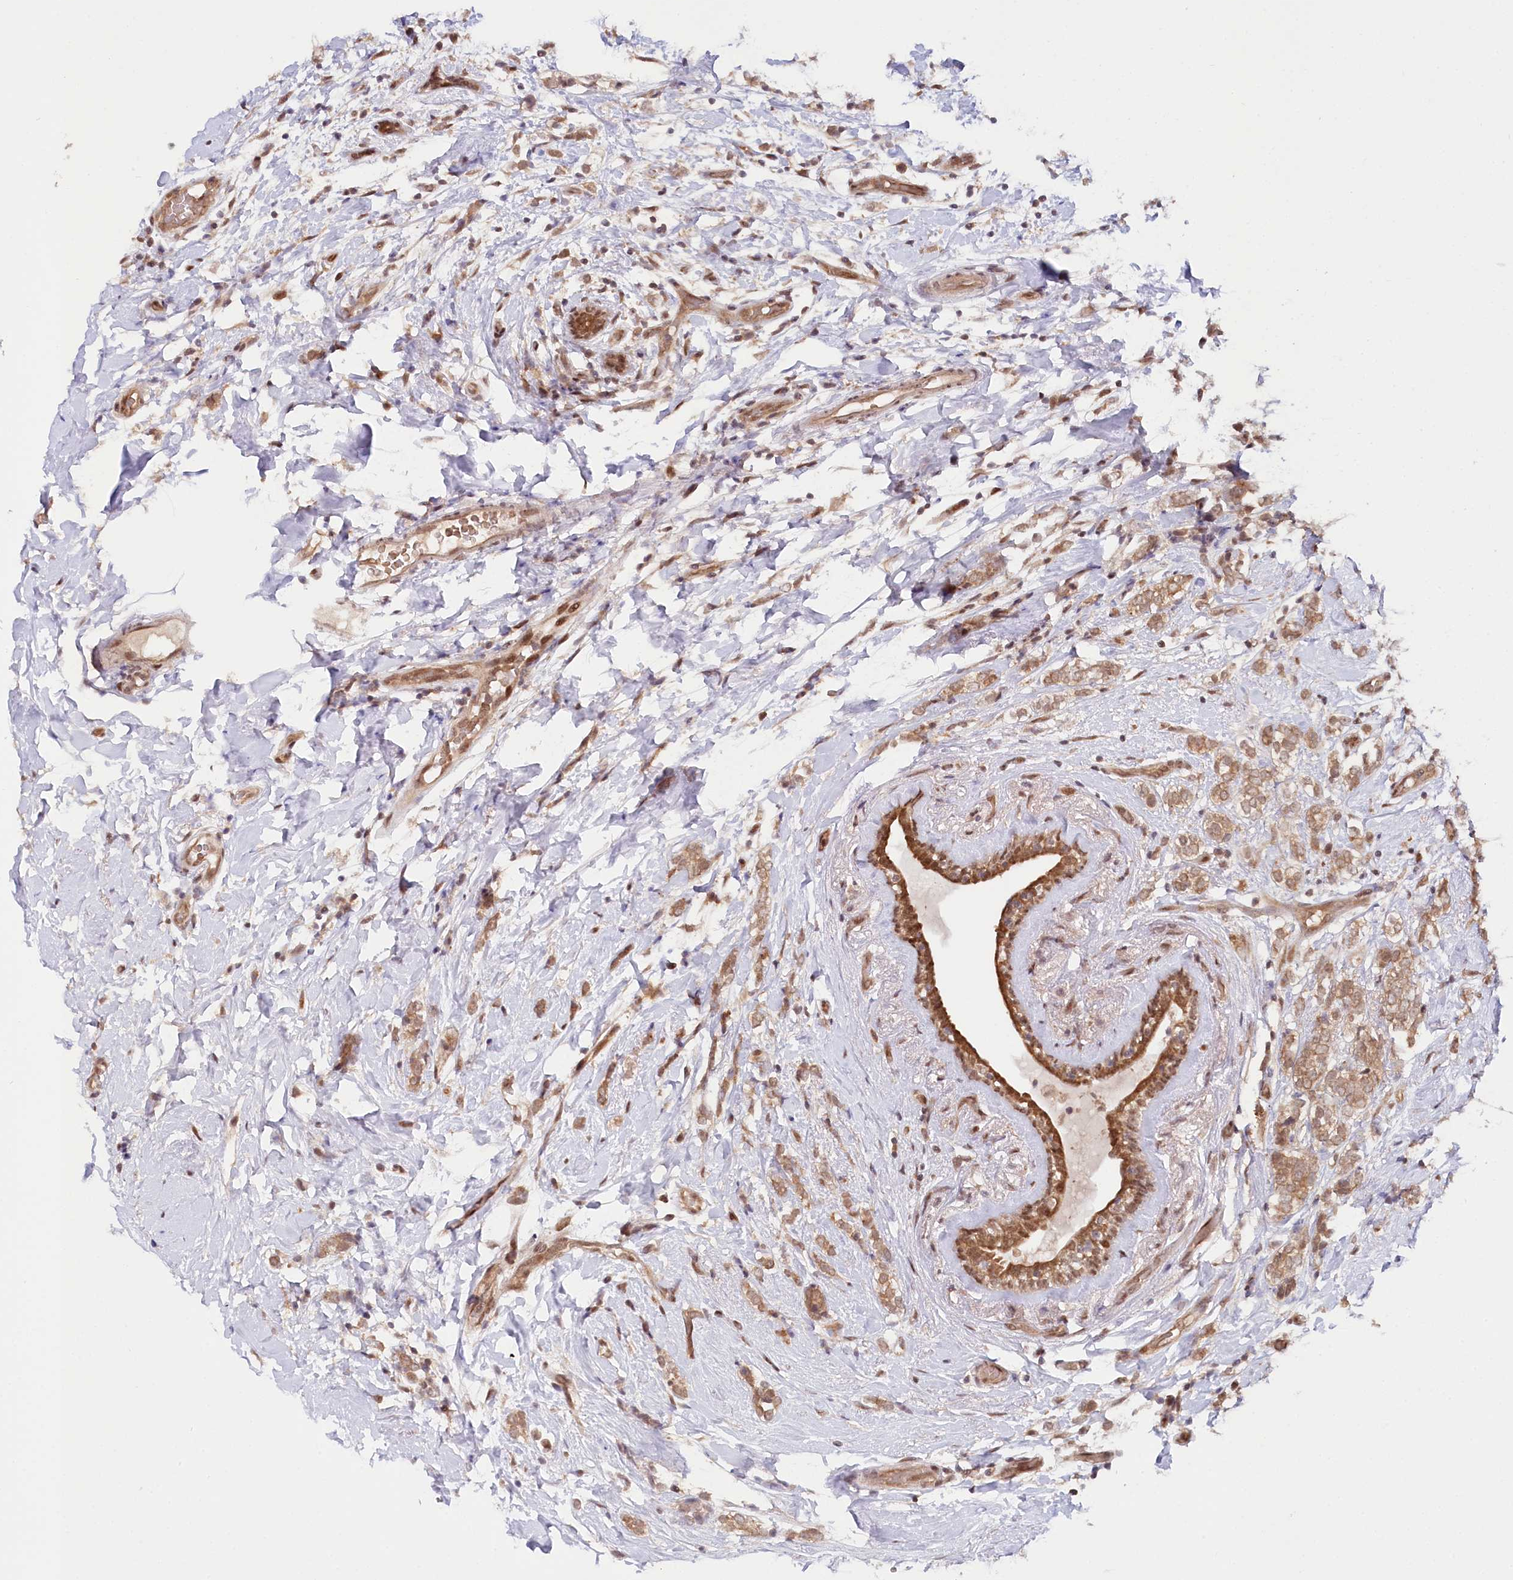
{"staining": {"intensity": "moderate", "quantity": ">75%", "location": "cytoplasmic/membranous"}, "tissue": "breast cancer", "cell_type": "Tumor cells", "image_type": "cancer", "snomed": [{"axis": "morphology", "description": "Normal tissue, NOS"}, {"axis": "morphology", "description": "Lobular carcinoma"}, {"axis": "topography", "description": "Breast"}], "caption": "This image displays IHC staining of human breast cancer, with medium moderate cytoplasmic/membranous expression in approximately >75% of tumor cells.", "gene": "CCDC65", "patient": {"sex": "female", "age": 47}}